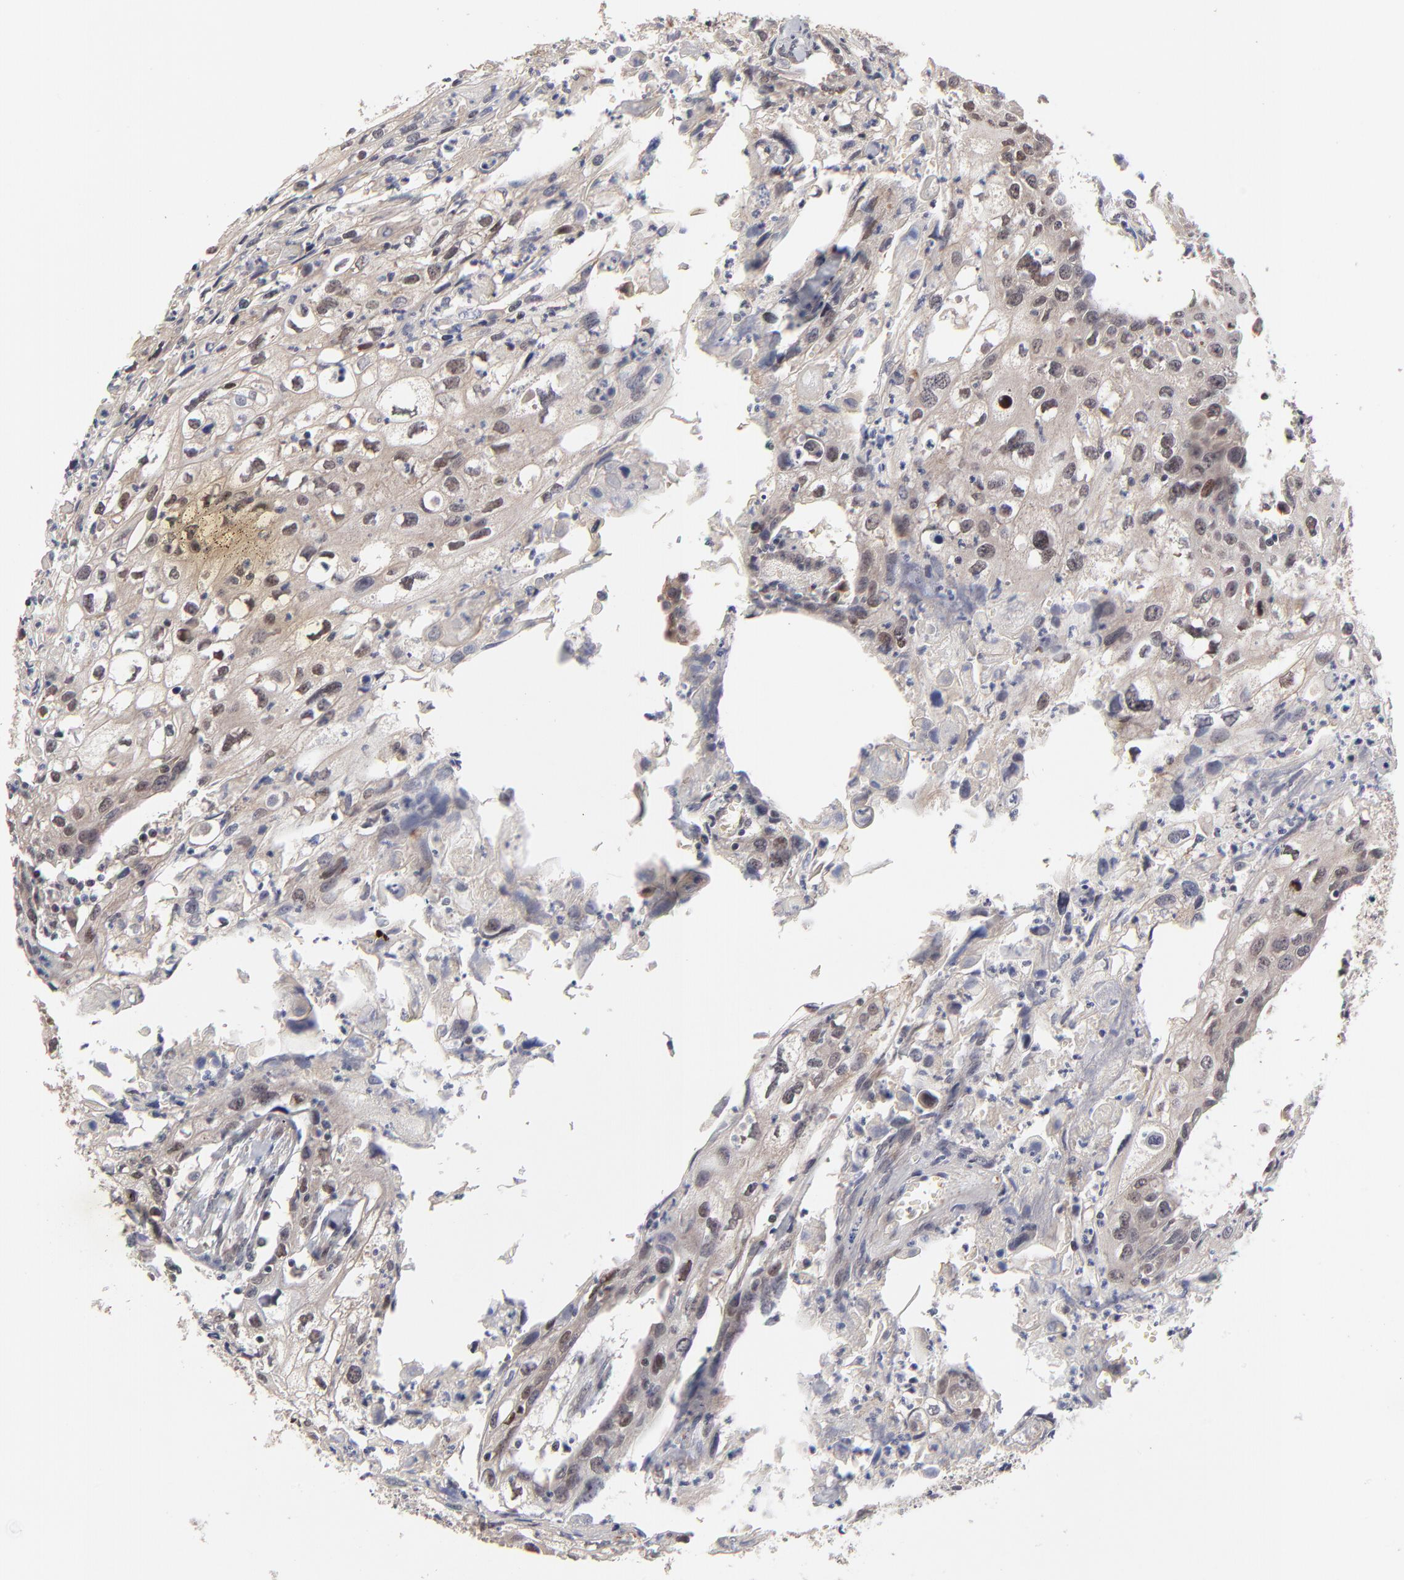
{"staining": {"intensity": "negative", "quantity": "none", "location": "none"}, "tissue": "urothelial cancer", "cell_type": "Tumor cells", "image_type": "cancer", "snomed": [{"axis": "morphology", "description": "Urothelial carcinoma, High grade"}, {"axis": "topography", "description": "Urinary bladder"}], "caption": "The immunohistochemistry histopathology image has no significant expression in tumor cells of urothelial carcinoma (high-grade) tissue.", "gene": "FRMD8", "patient": {"sex": "male", "age": 54}}